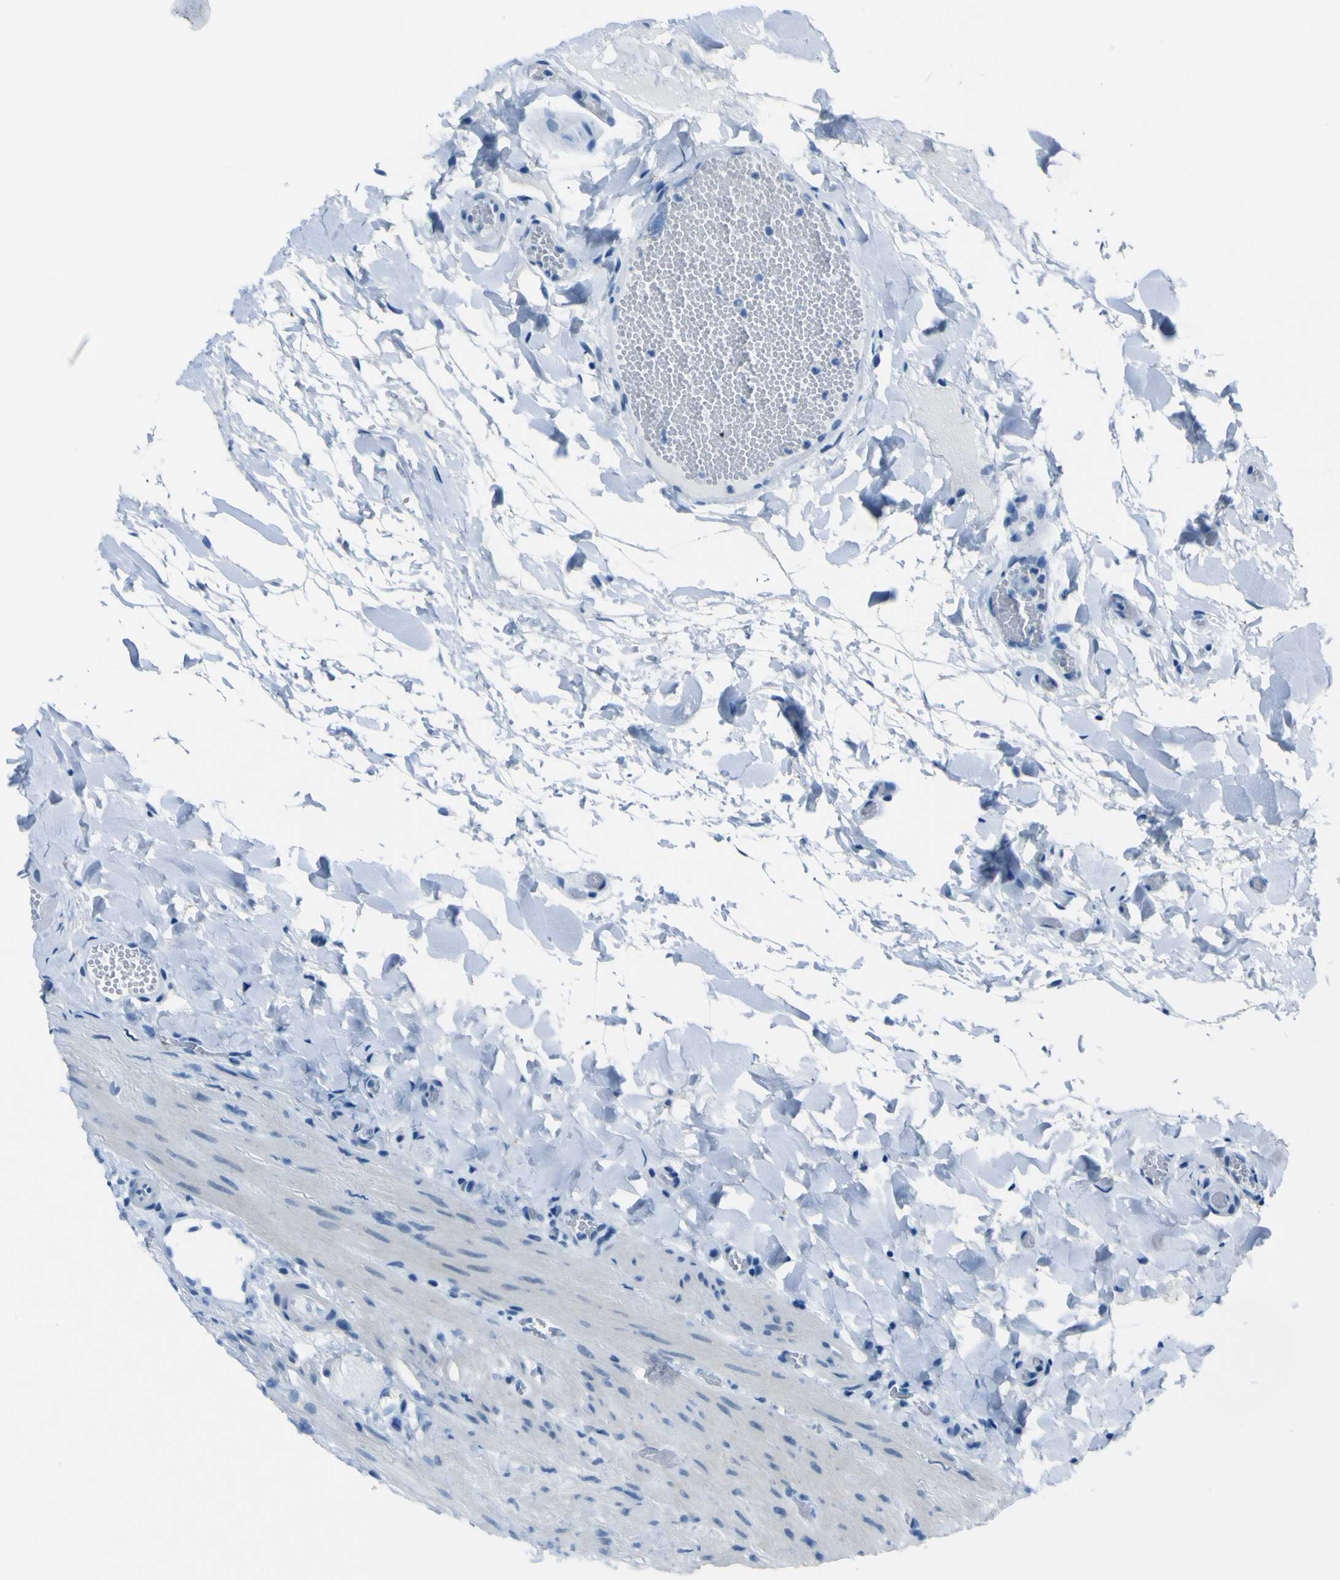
{"staining": {"intensity": "negative", "quantity": "none", "location": "none"}, "tissue": "gallbladder", "cell_type": "Glandular cells", "image_type": "normal", "snomed": [{"axis": "morphology", "description": "Normal tissue, NOS"}, {"axis": "topography", "description": "Gallbladder"}], "caption": "Immunohistochemistry (IHC) histopathology image of normal gallbladder: human gallbladder stained with DAB shows no significant protein expression in glandular cells.", "gene": "PHKG1", "patient": {"sex": "female", "age": 24}}